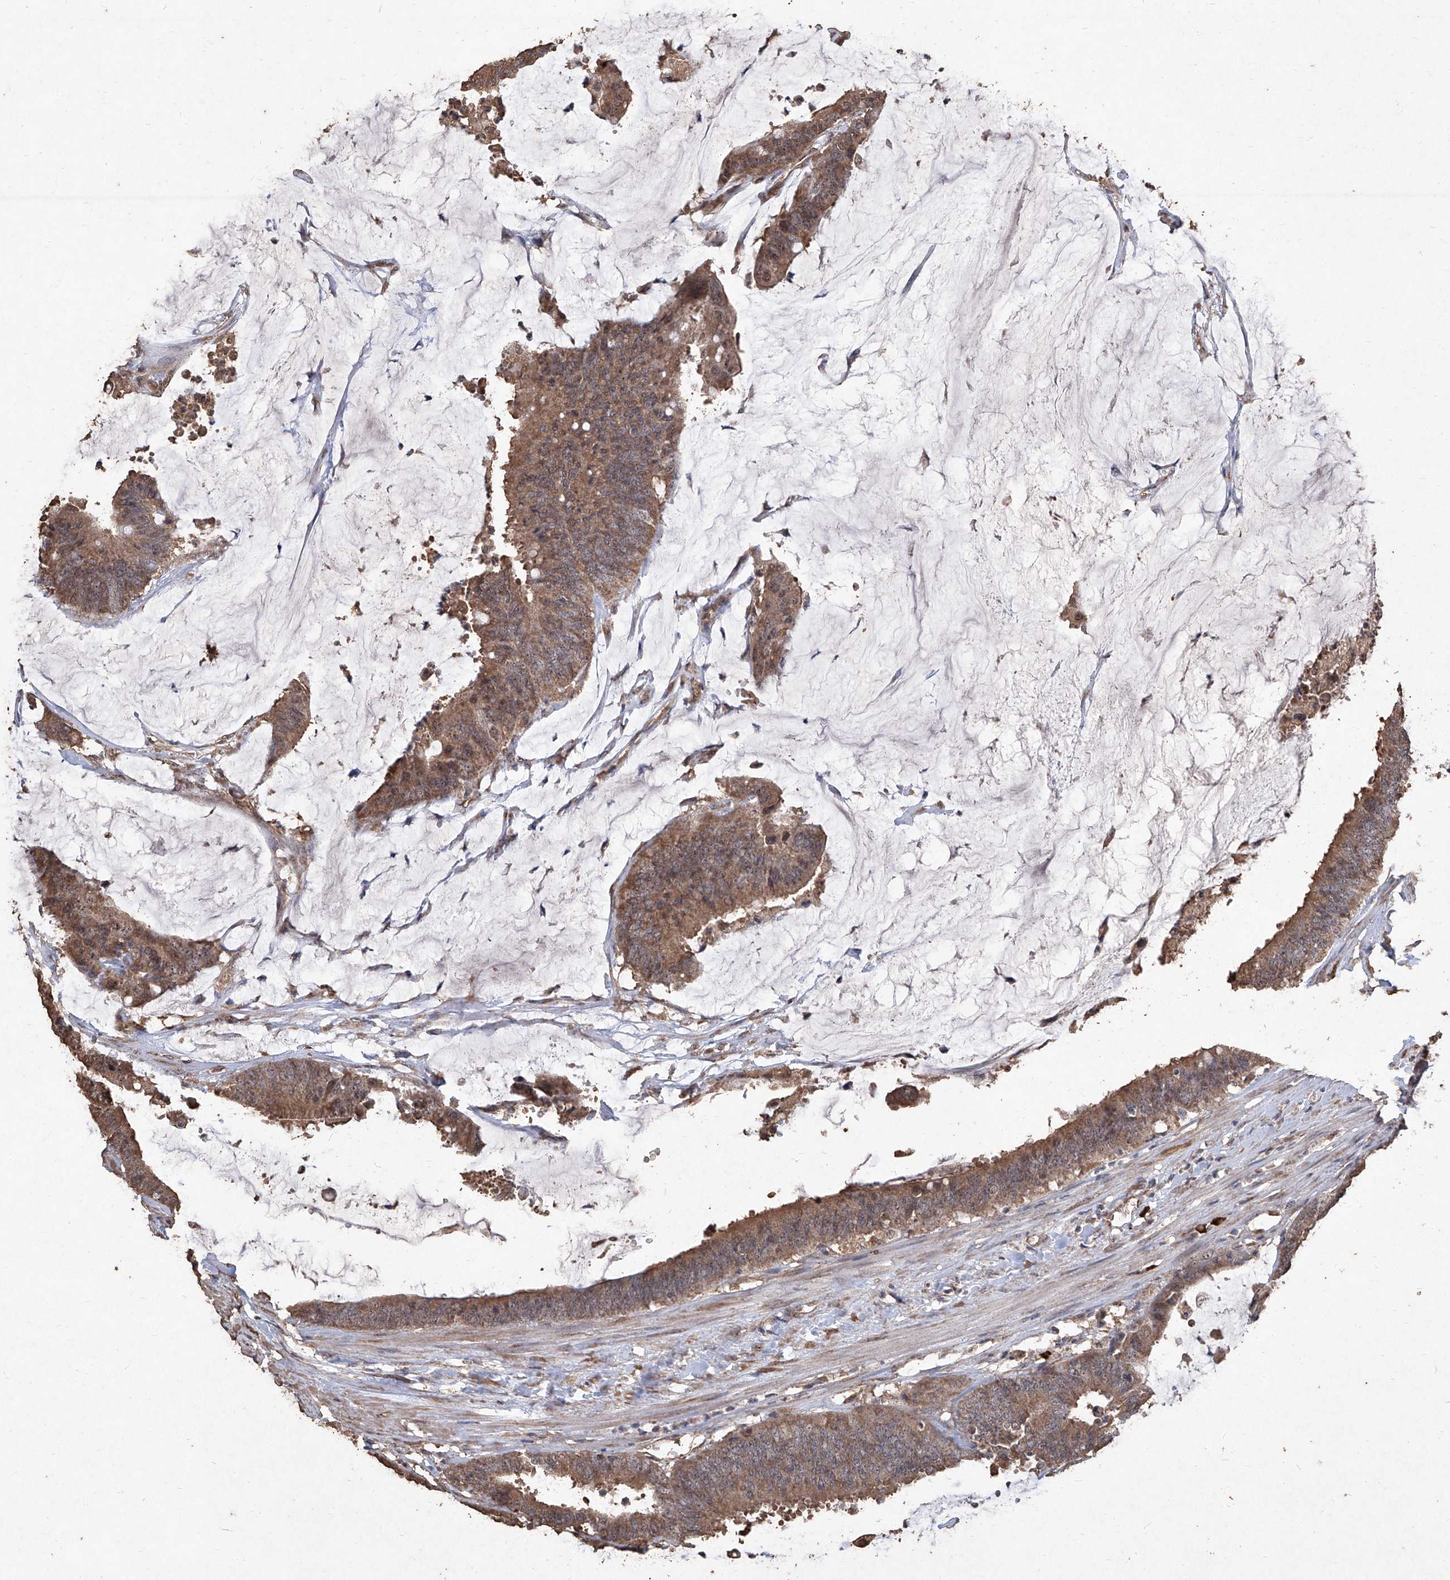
{"staining": {"intensity": "moderate", "quantity": ">75%", "location": "cytoplasmic/membranous"}, "tissue": "colorectal cancer", "cell_type": "Tumor cells", "image_type": "cancer", "snomed": [{"axis": "morphology", "description": "Adenocarcinoma, NOS"}, {"axis": "topography", "description": "Rectum"}], "caption": "Immunohistochemical staining of colorectal cancer reveals medium levels of moderate cytoplasmic/membranous staining in approximately >75% of tumor cells. The protein of interest is stained brown, and the nuclei are stained in blue (DAB IHC with brightfield microscopy, high magnification).", "gene": "EML1", "patient": {"sex": "female", "age": 66}}